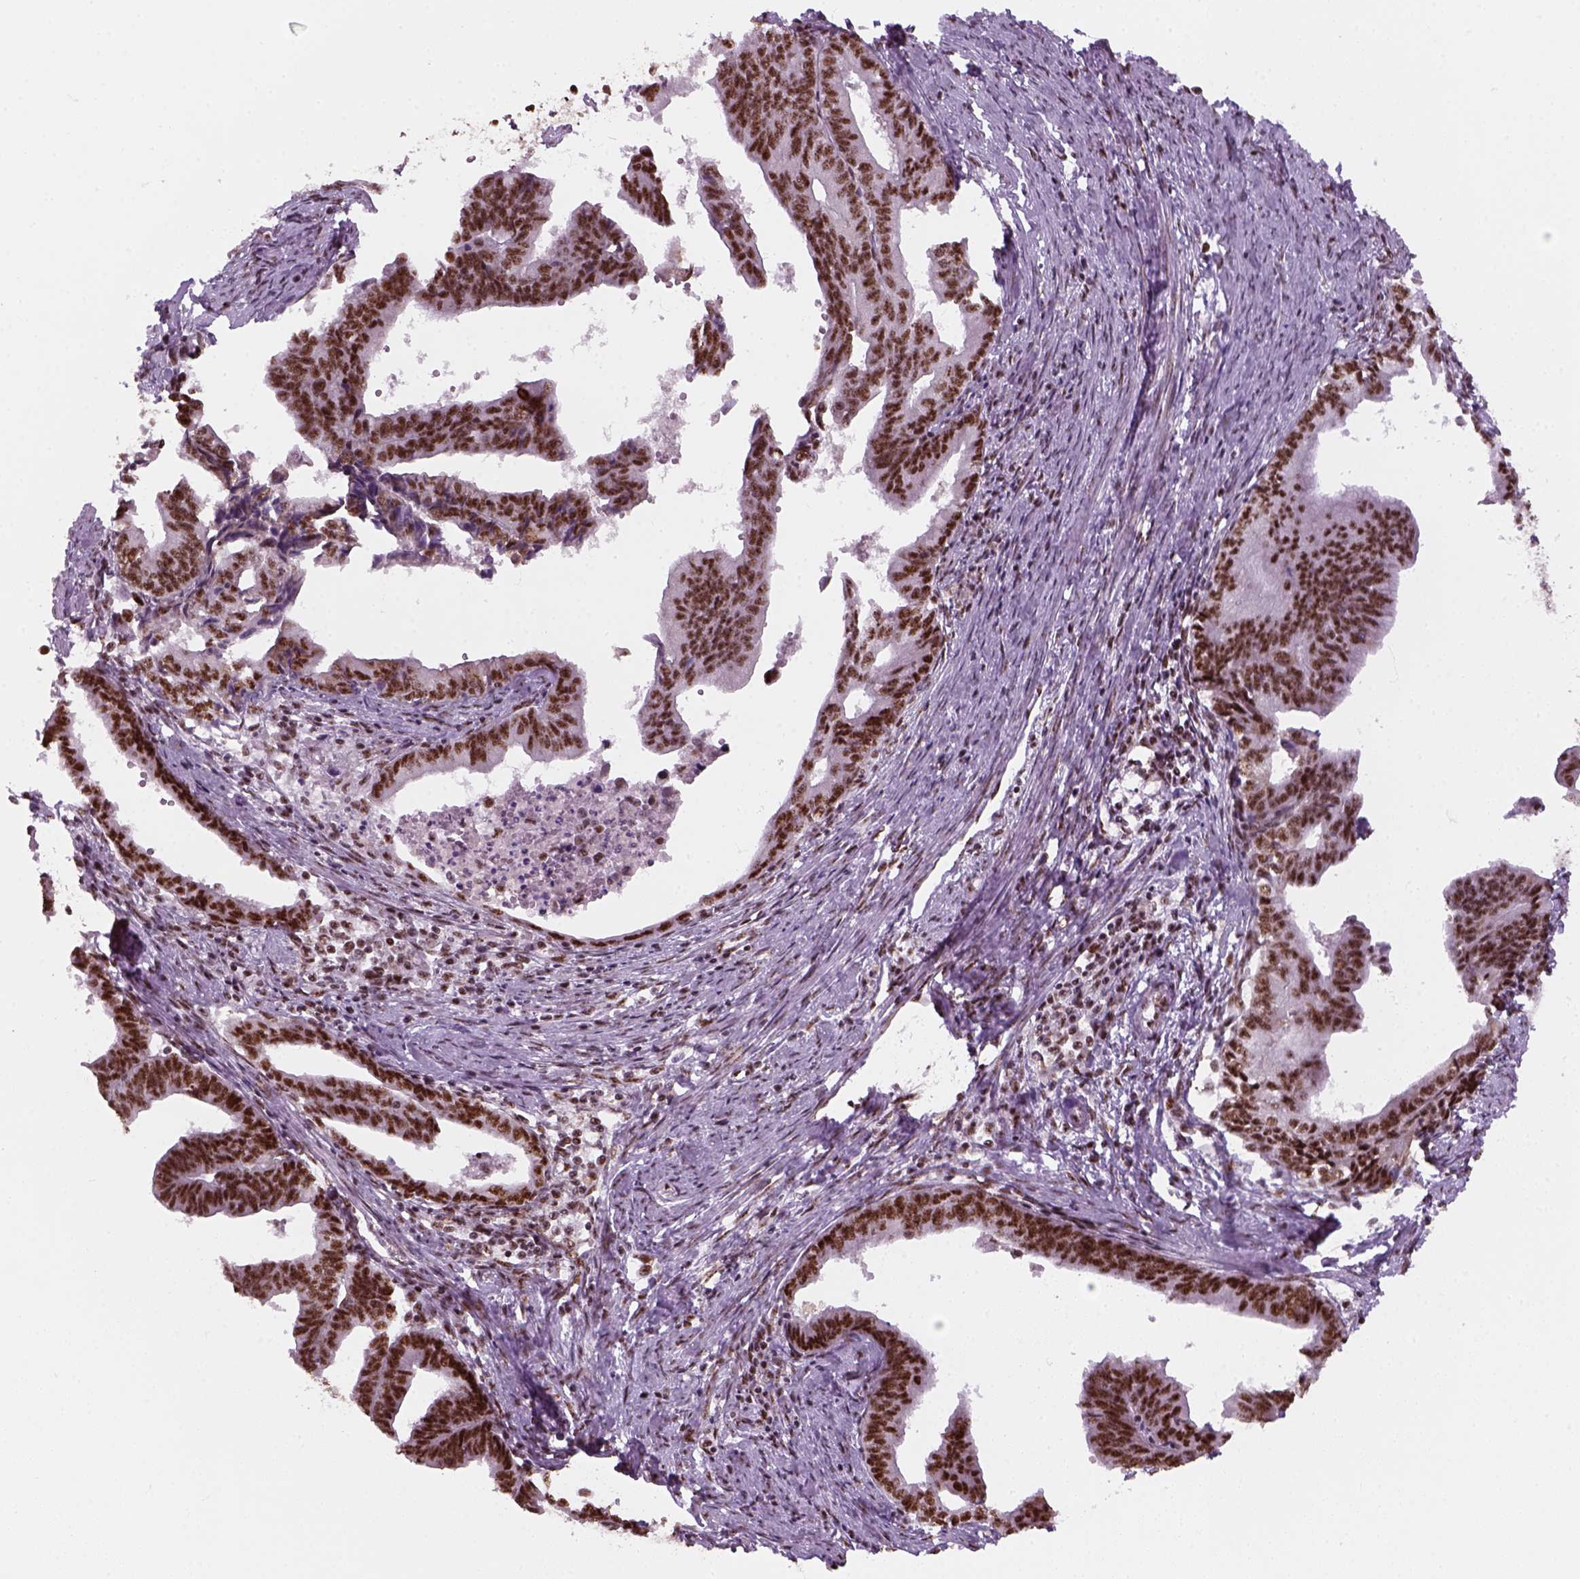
{"staining": {"intensity": "strong", "quantity": ">75%", "location": "nuclear"}, "tissue": "endometrial cancer", "cell_type": "Tumor cells", "image_type": "cancer", "snomed": [{"axis": "morphology", "description": "Adenocarcinoma, NOS"}, {"axis": "topography", "description": "Endometrium"}], "caption": "Adenocarcinoma (endometrial) stained for a protein reveals strong nuclear positivity in tumor cells.", "gene": "GTF2F1", "patient": {"sex": "female", "age": 65}}